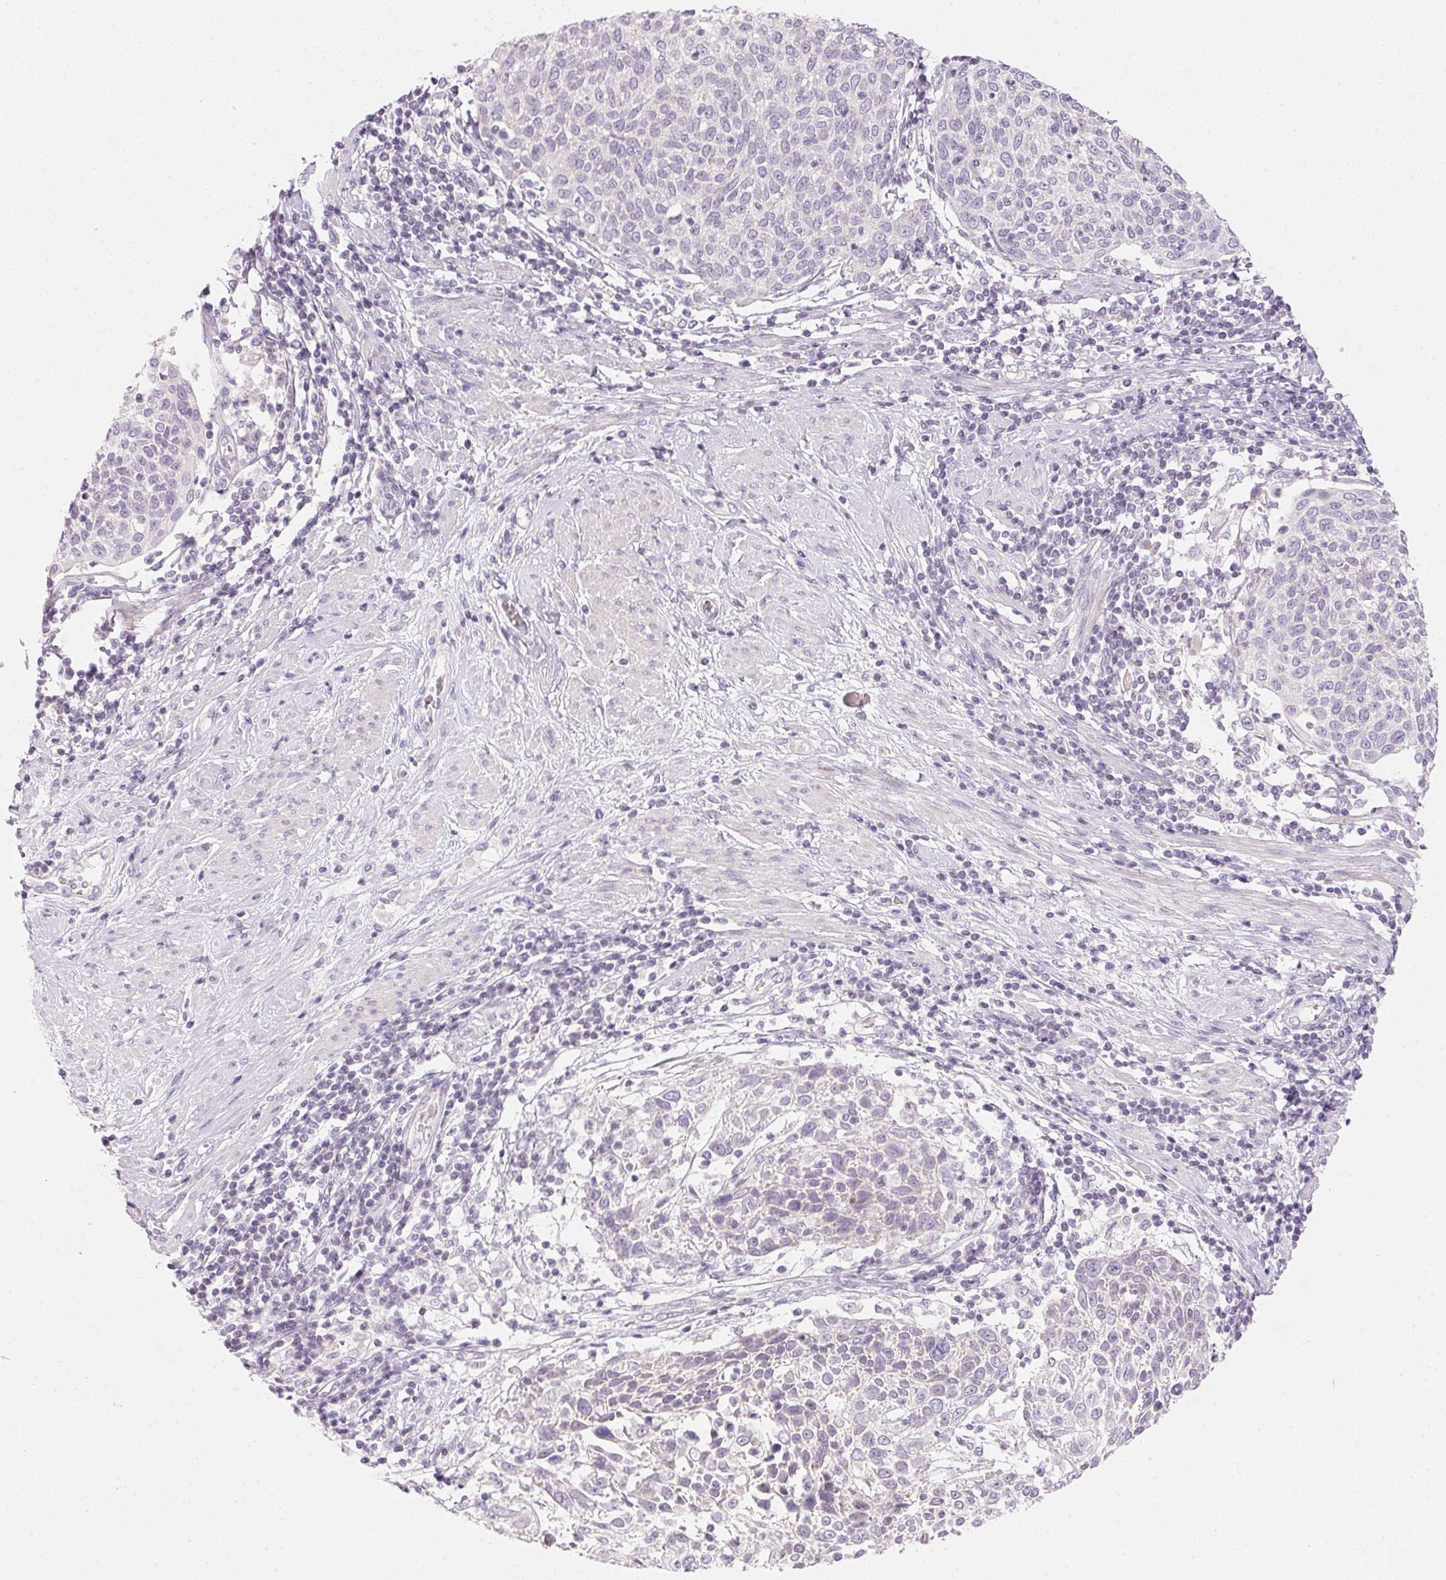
{"staining": {"intensity": "negative", "quantity": "none", "location": "none"}, "tissue": "cervical cancer", "cell_type": "Tumor cells", "image_type": "cancer", "snomed": [{"axis": "morphology", "description": "Squamous cell carcinoma, NOS"}, {"axis": "topography", "description": "Cervix"}], "caption": "Tumor cells are negative for brown protein staining in cervical cancer (squamous cell carcinoma). (Stains: DAB IHC with hematoxylin counter stain, Microscopy: brightfield microscopy at high magnification).", "gene": "CYP11B1", "patient": {"sex": "female", "age": 61}}